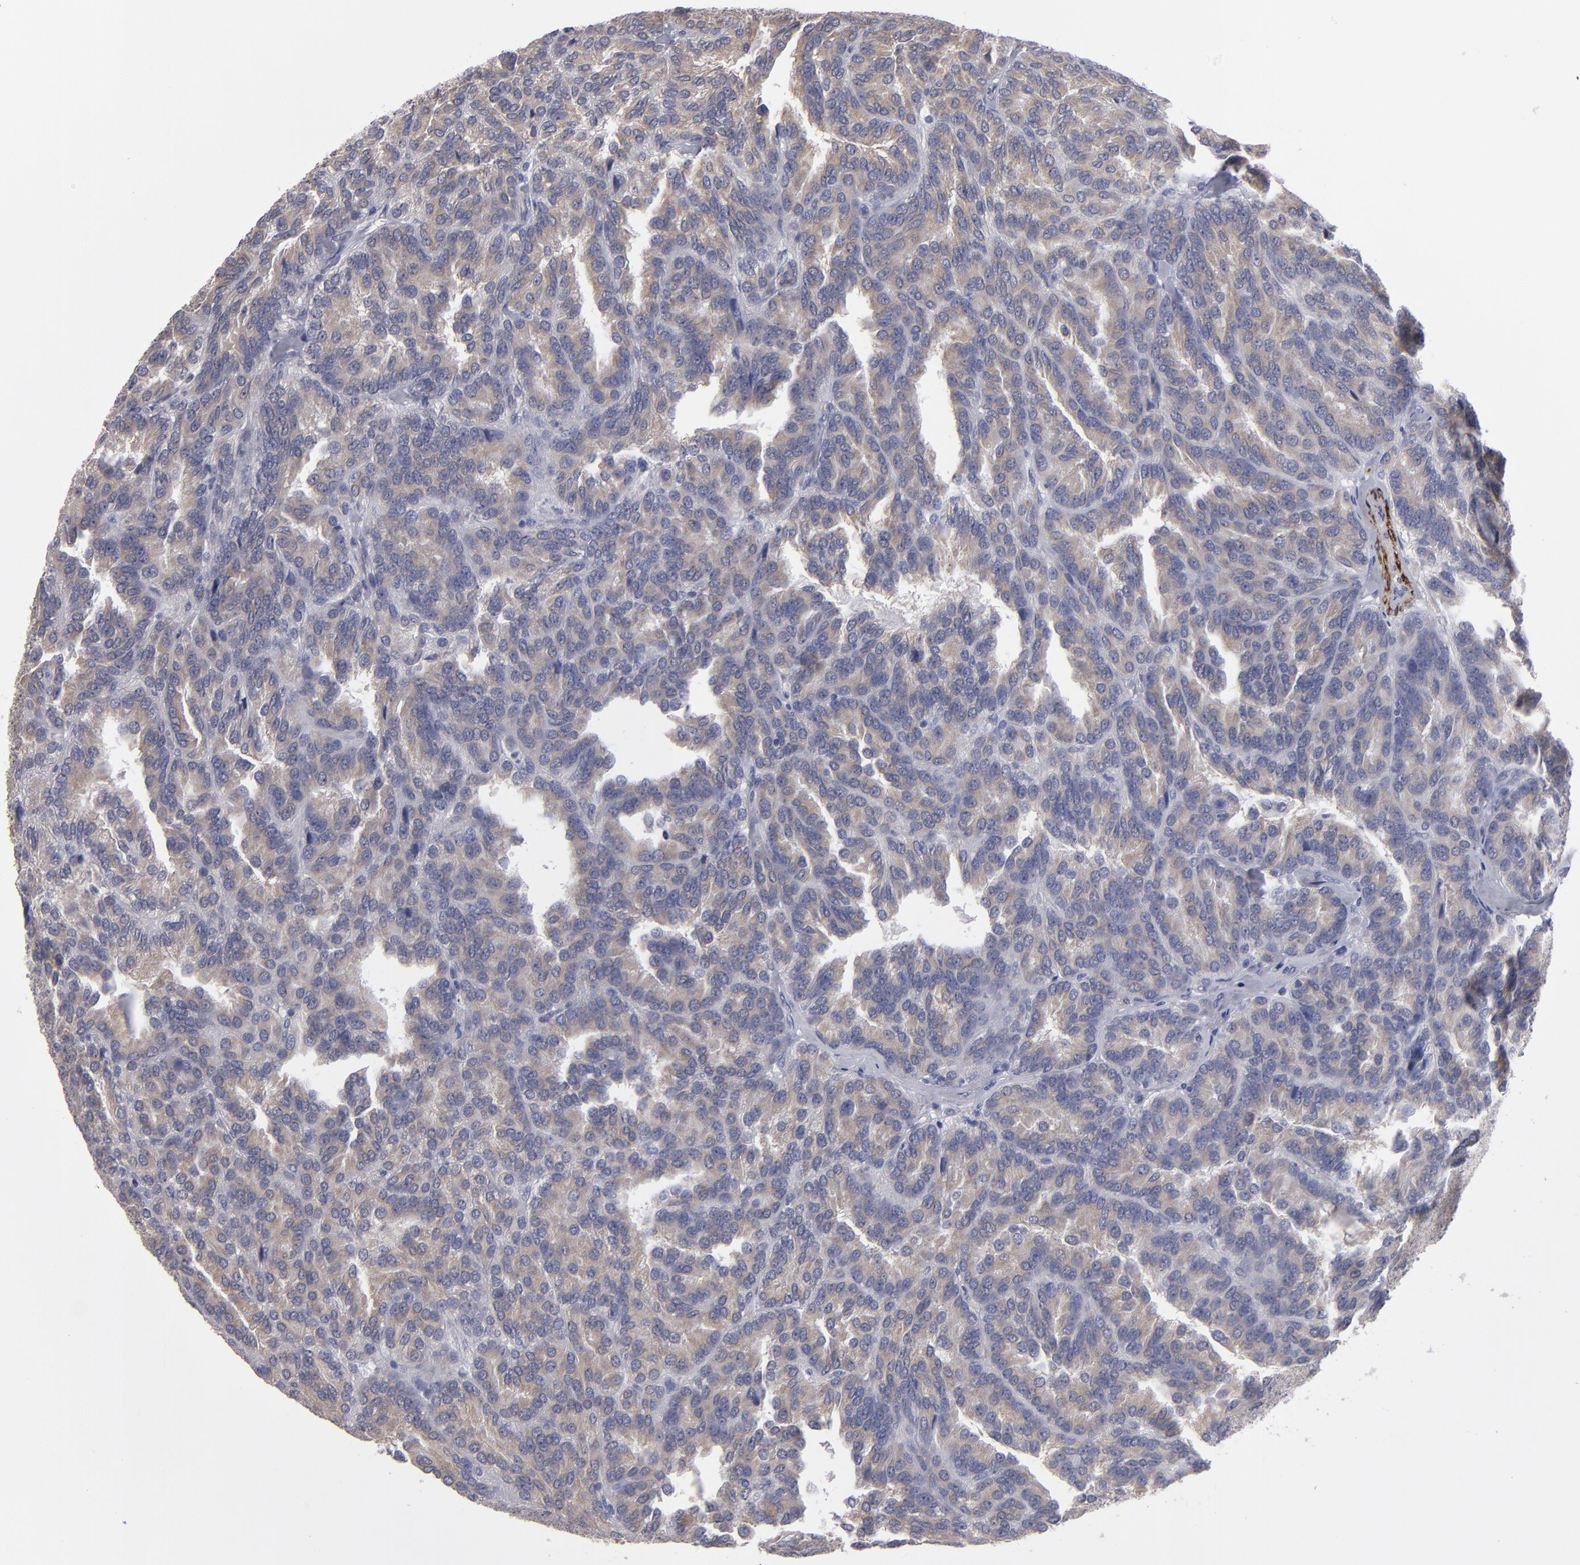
{"staining": {"intensity": "weak", "quantity": "25%-75%", "location": "cytoplasmic/membranous"}, "tissue": "renal cancer", "cell_type": "Tumor cells", "image_type": "cancer", "snomed": [{"axis": "morphology", "description": "Adenocarcinoma, NOS"}, {"axis": "topography", "description": "Kidney"}], "caption": "This is a histology image of immunohistochemistry (IHC) staining of renal cancer, which shows weak staining in the cytoplasmic/membranous of tumor cells.", "gene": "SLMAP", "patient": {"sex": "male", "age": 46}}